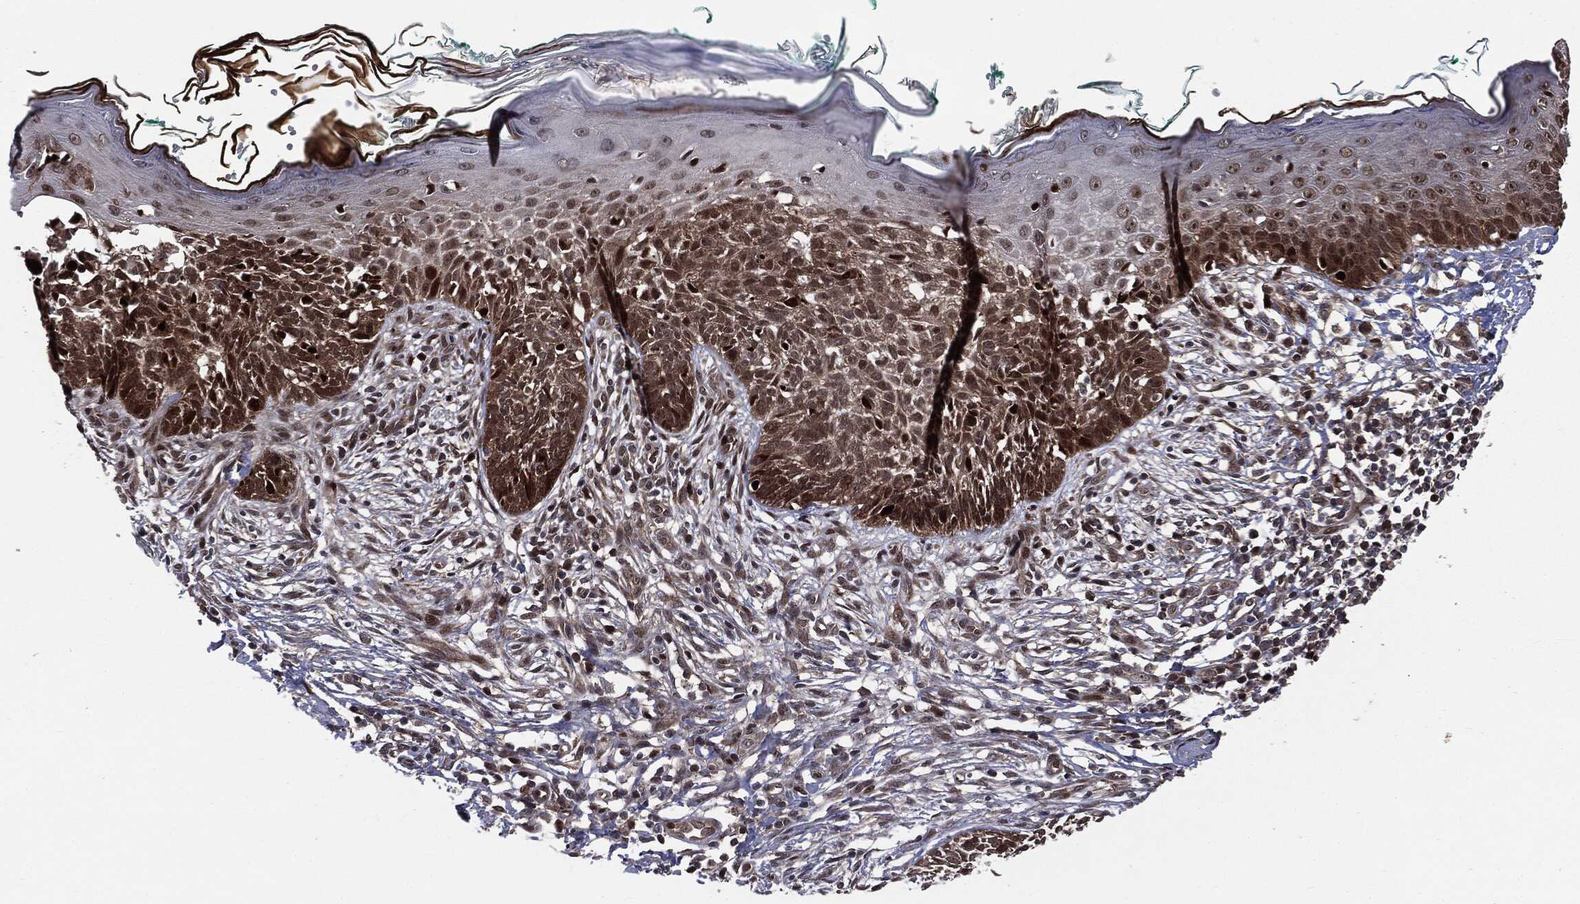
{"staining": {"intensity": "strong", "quantity": ">75%", "location": "cytoplasmic/membranous,nuclear"}, "tissue": "skin", "cell_type": "Fibroblasts", "image_type": "normal", "snomed": [{"axis": "morphology", "description": "Normal tissue, NOS"}, {"axis": "morphology", "description": "Basal cell carcinoma"}, {"axis": "topography", "description": "Skin"}], "caption": "A high-resolution micrograph shows IHC staining of normal skin, which displays strong cytoplasmic/membranous,nuclear staining in approximately >75% of fibroblasts.", "gene": "SMAD4", "patient": {"sex": "male", "age": 33}}